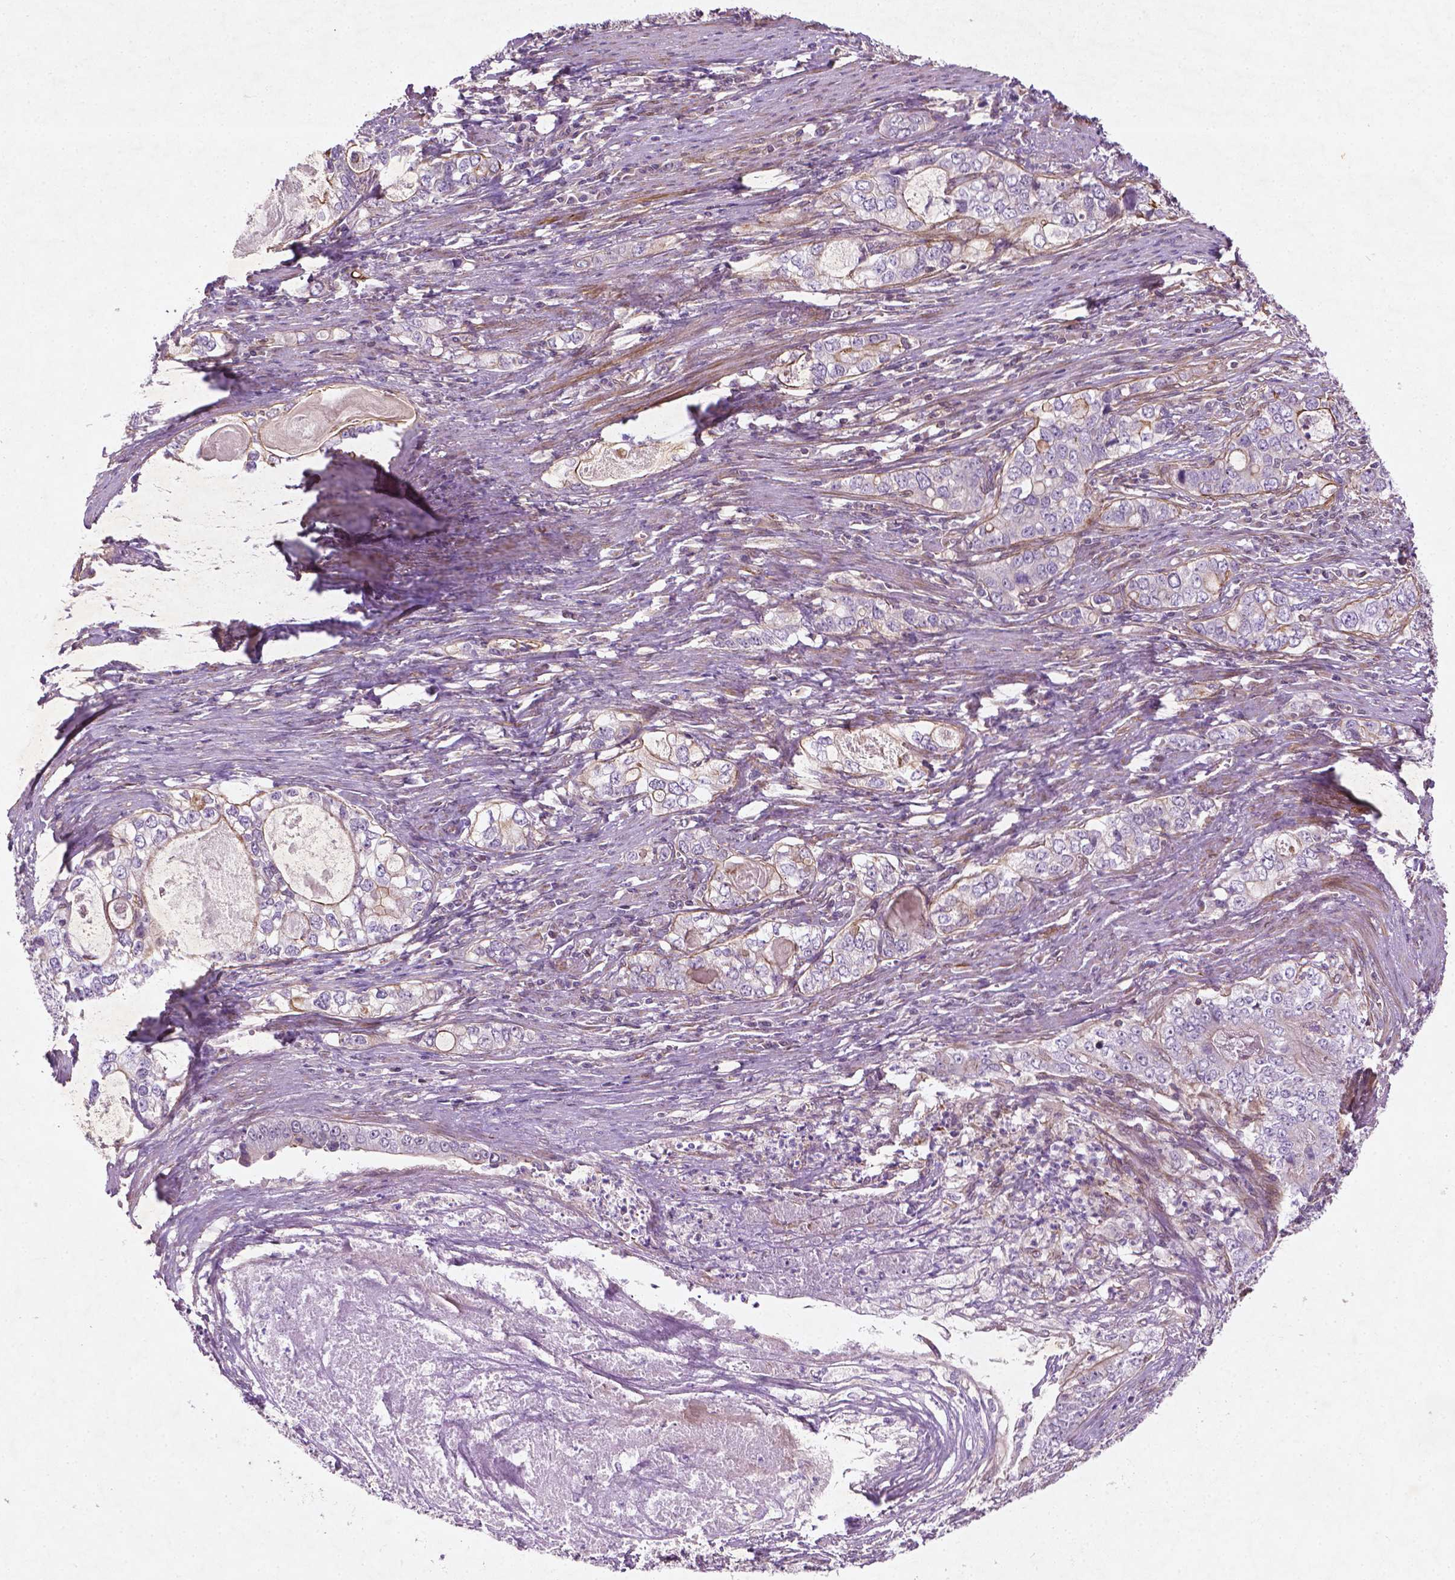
{"staining": {"intensity": "weak", "quantity": "<25%", "location": "cytoplasmic/membranous"}, "tissue": "stomach cancer", "cell_type": "Tumor cells", "image_type": "cancer", "snomed": [{"axis": "morphology", "description": "Adenocarcinoma, NOS"}, {"axis": "topography", "description": "Stomach, lower"}], "caption": "Stomach cancer stained for a protein using IHC demonstrates no positivity tumor cells.", "gene": "TCHP", "patient": {"sex": "female", "age": 72}}